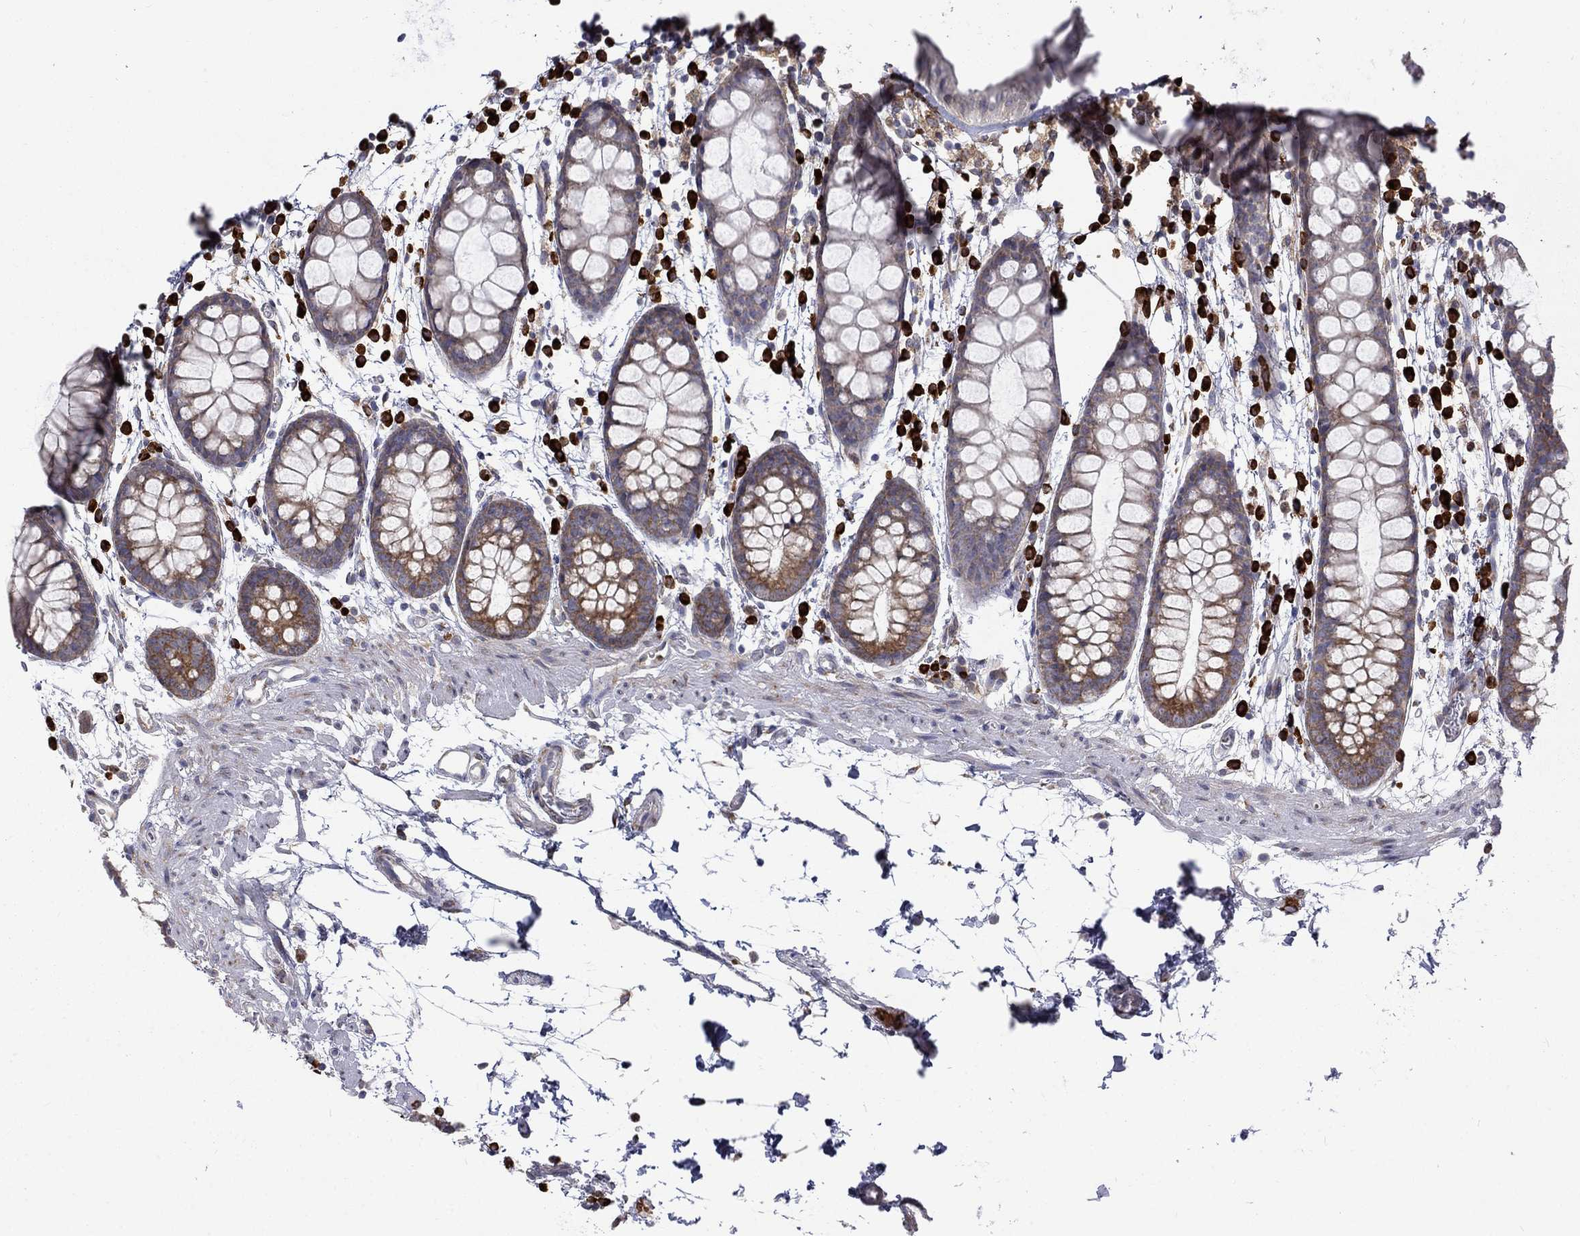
{"staining": {"intensity": "moderate", "quantity": "<25%", "location": "cytoplasmic/membranous"}, "tissue": "rectum", "cell_type": "Glandular cells", "image_type": "normal", "snomed": [{"axis": "morphology", "description": "Normal tissue, NOS"}, {"axis": "topography", "description": "Rectum"}], "caption": "Immunohistochemical staining of unremarkable human rectum displays moderate cytoplasmic/membranous protein expression in approximately <25% of glandular cells.", "gene": "PABPC4", "patient": {"sex": "male", "age": 57}}